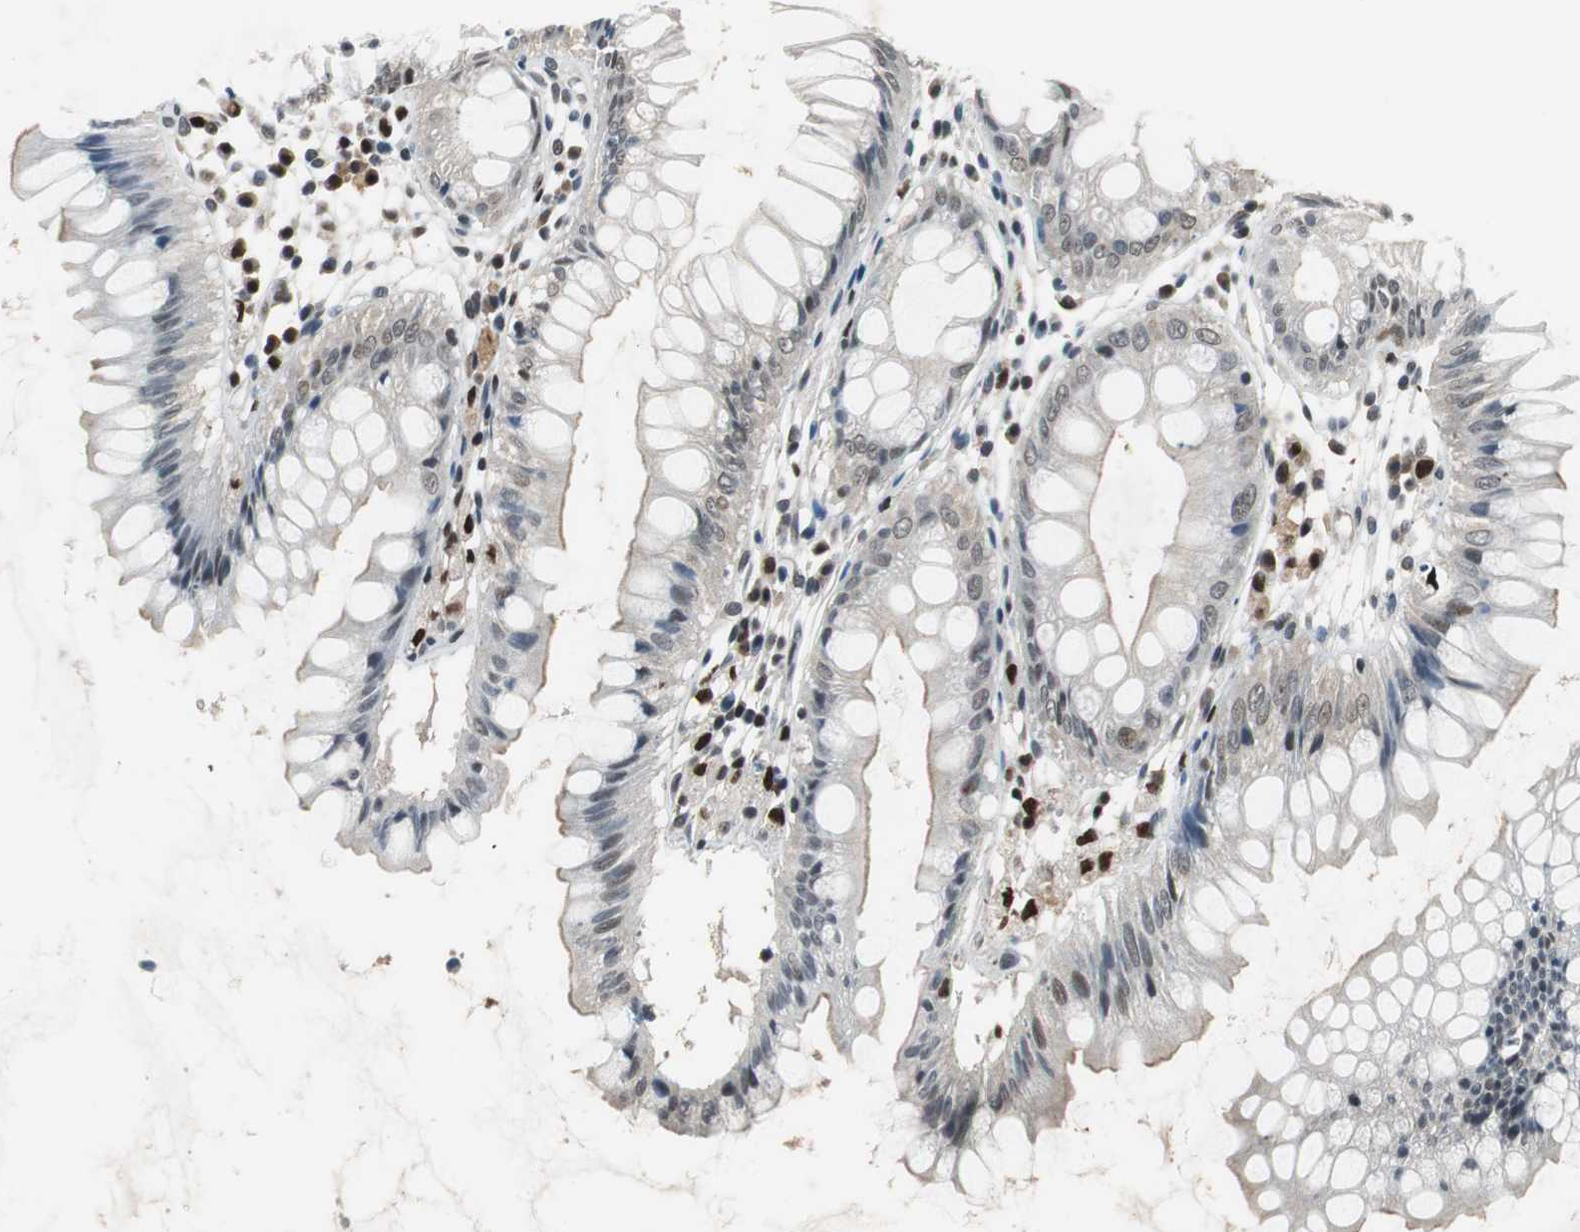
{"staining": {"intensity": "weak", "quantity": "<25%", "location": "nuclear"}, "tissue": "rectum", "cell_type": "Glandular cells", "image_type": "normal", "snomed": [{"axis": "morphology", "description": "Normal tissue, NOS"}, {"axis": "morphology", "description": "Adenocarcinoma, NOS"}, {"axis": "topography", "description": "Rectum"}], "caption": "High magnification brightfield microscopy of unremarkable rectum stained with DAB (3,3'-diaminobenzidine) (brown) and counterstained with hematoxylin (blue): glandular cells show no significant expression. Nuclei are stained in blue.", "gene": "MAFB", "patient": {"sex": "female", "age": 65}}